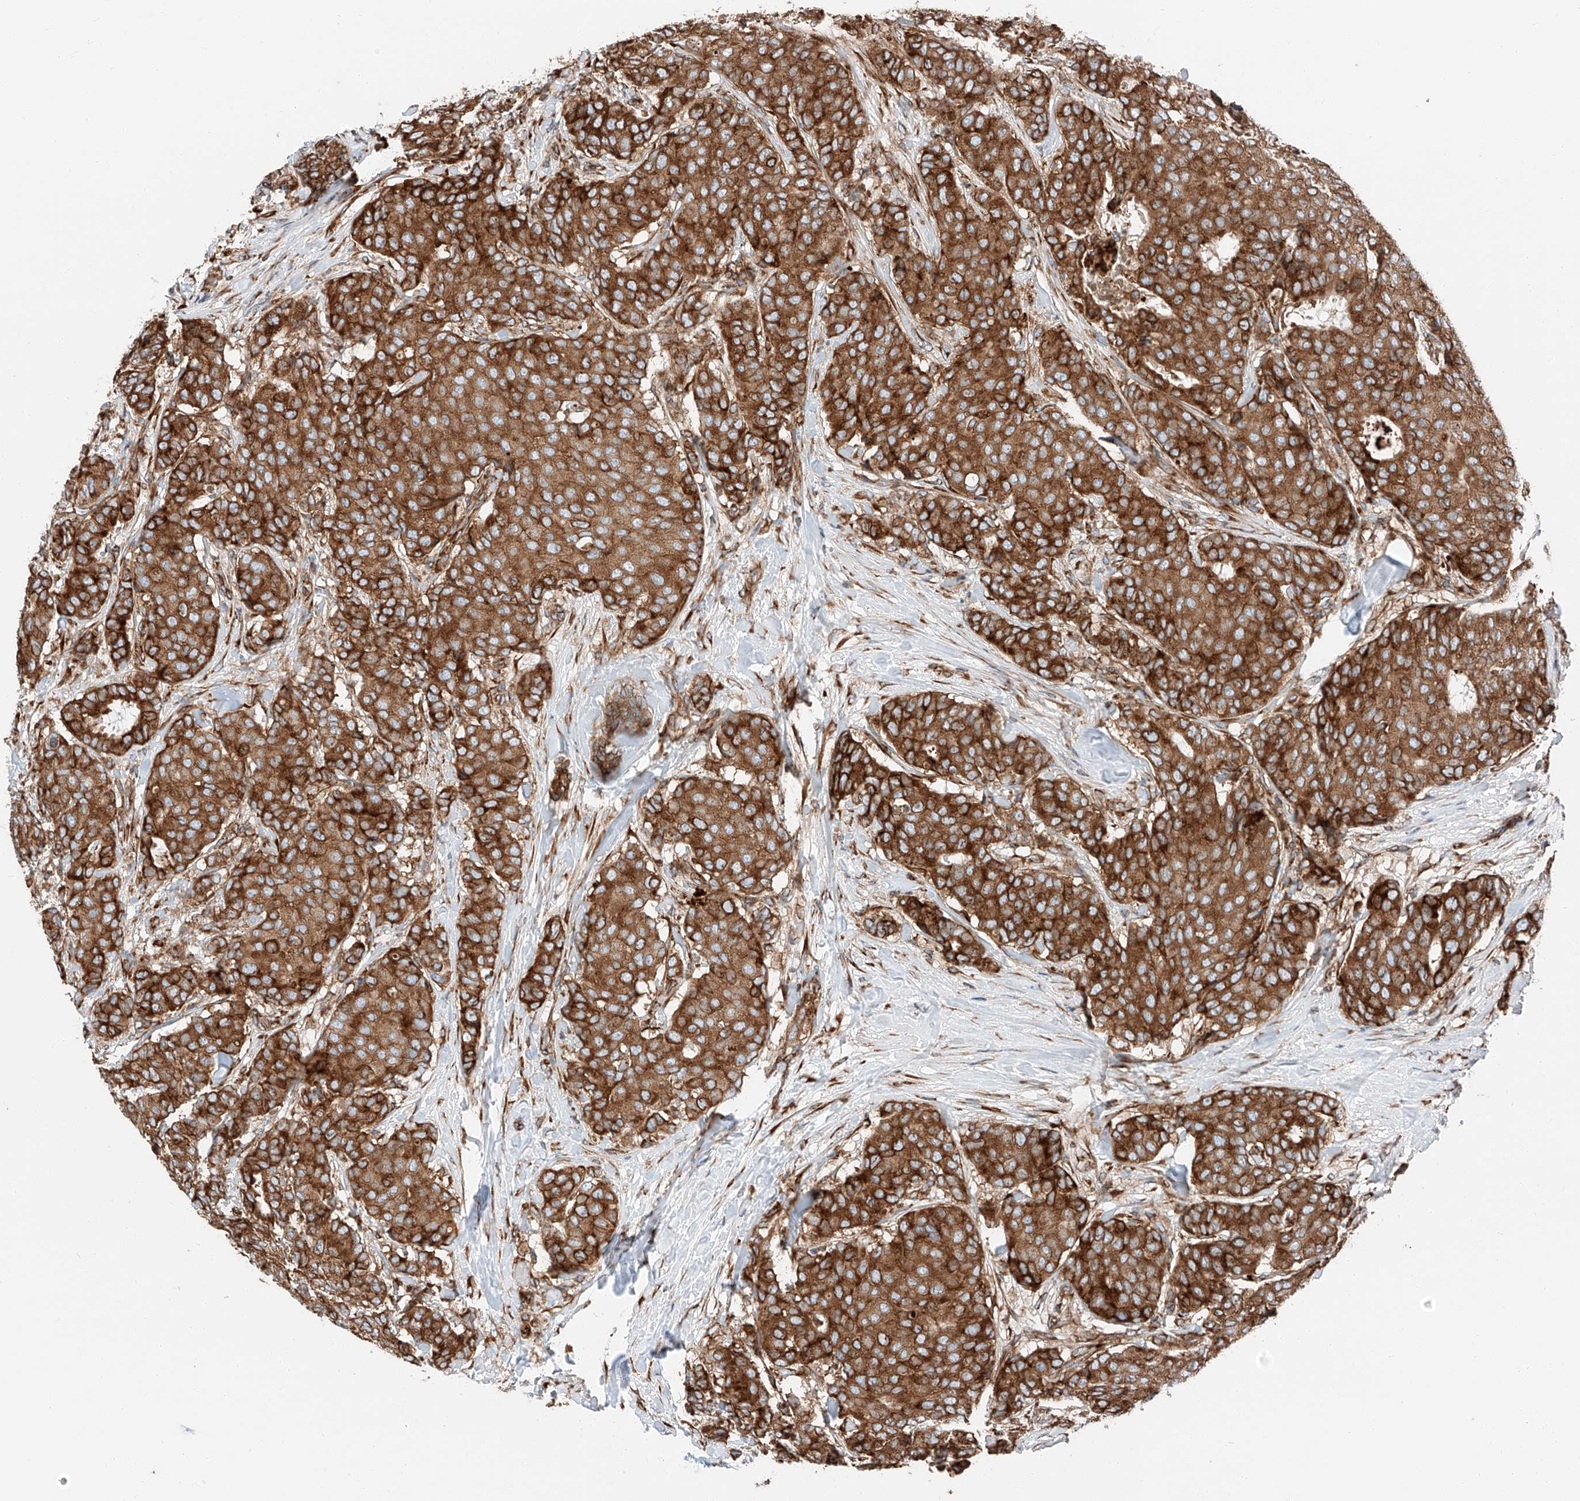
{"staining": {"intensity": "strong", "quantity": ">75%", "location": "cytoplasmic/membranous"}, "tissue": "breast cancer", "cell_type": "Tumor cells", "image_type": "cancer", "snomed": [{"axis": "morphology", "description": "Duct carcinoma"}, {"axis": "topography", "description": "Breast"}], "caption": "Immunohistochemical staining of human breast cancer (infiltrating ductal carcinoma) reveals high levels of strong cytoplasmic/membranous protein staining in about >75% of tumor cells. (IHC, brightfield microscopy, high magnification).", "gene": "ZC3H15", "patient": {"sex": "female", "age": 75}}